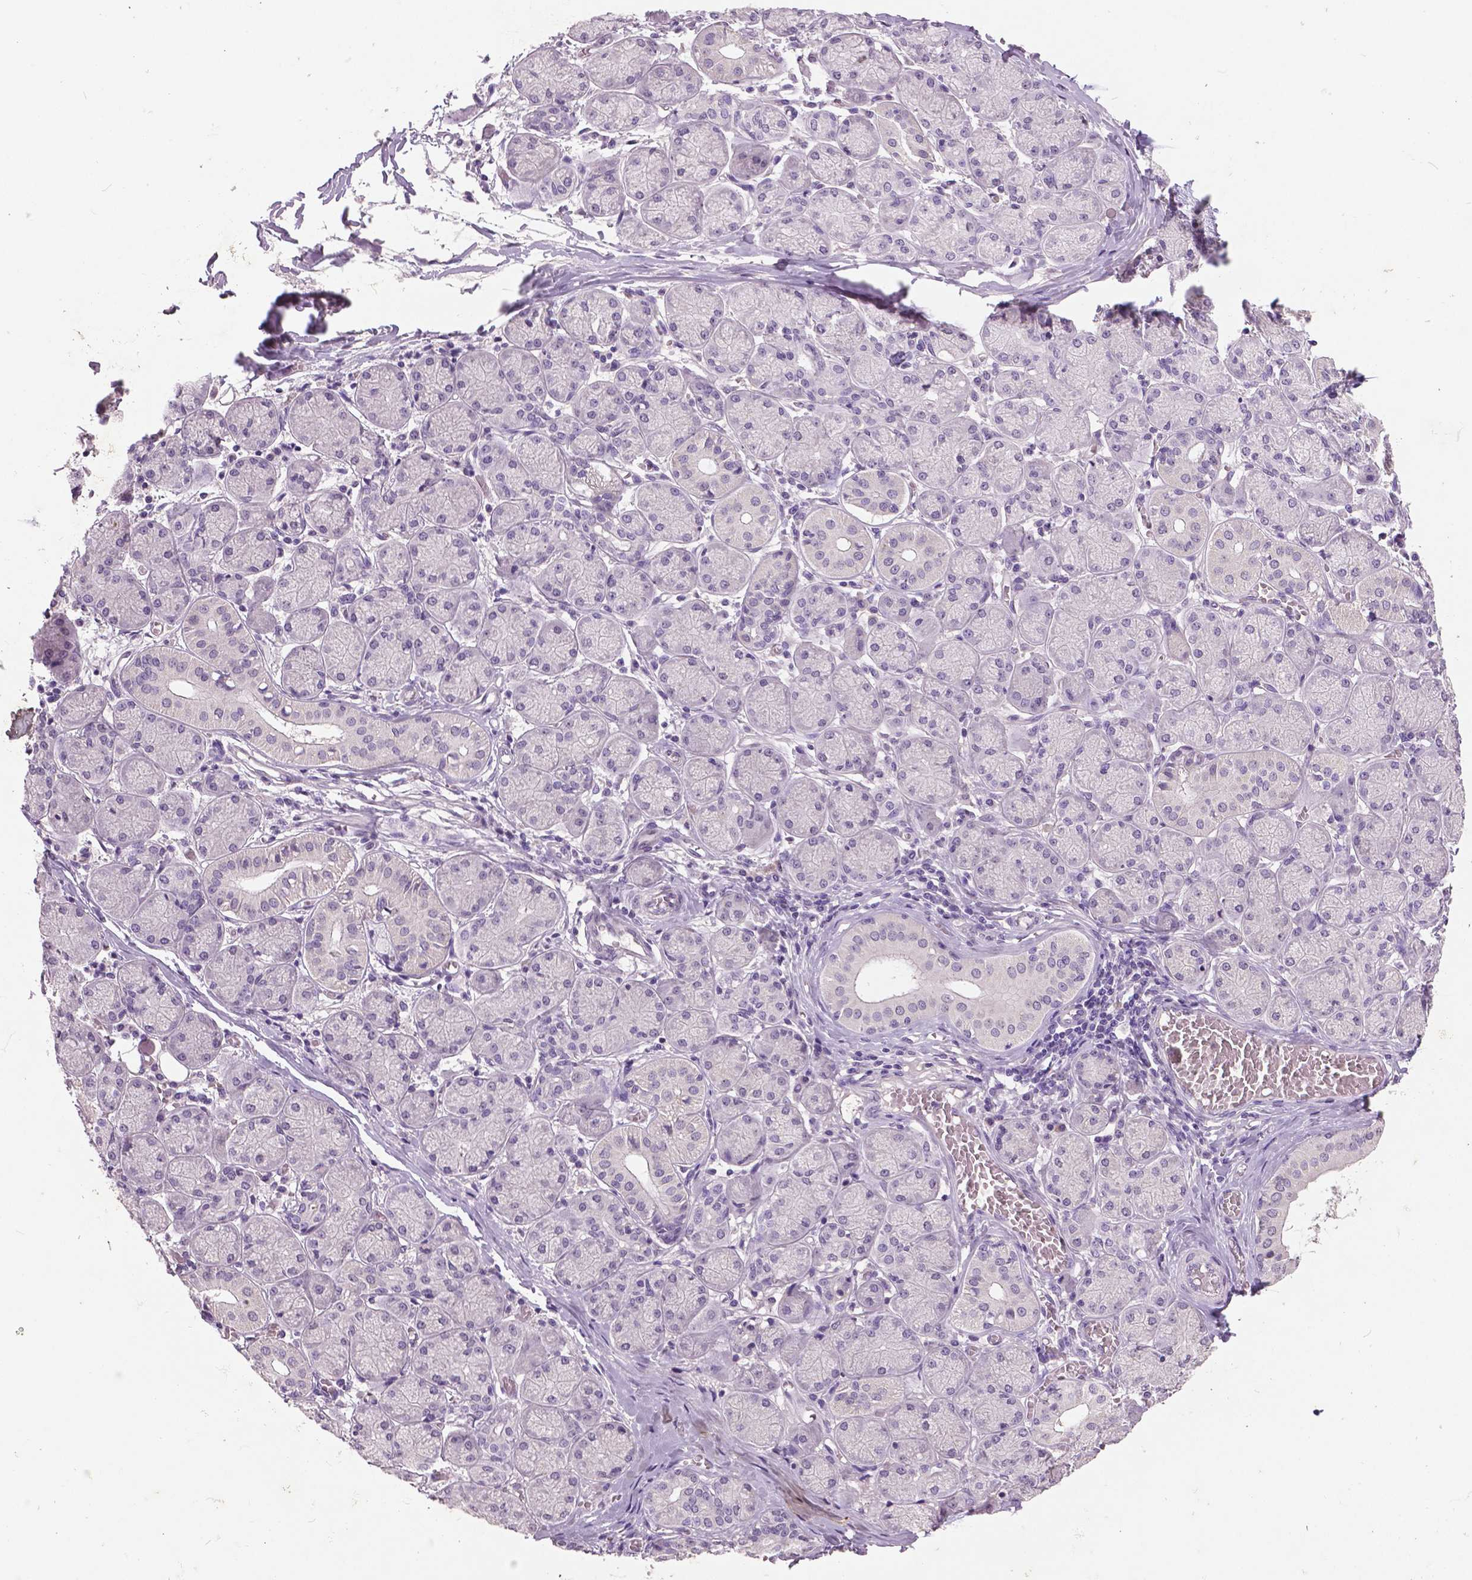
{"staining": {"intensity": "moderate", "quantity": "<25%", "location": "nuclear"}, "tissue": "salivary gland", "cell_type": "Glandular cells", "image_type": "normal", "snomed": [{"axis": "morphology", "description": "Normal tissue, NOS"}, {"axis": "topography", "description": "Salivary gland"}, {"axis": "topography", "description": "Peripheral nerve tissue"}], "caption": "The image demonstrates immunohistochemical staining of normal salivary gland. There is moderate nuclear positivity is present in approximately <25% of glandular cells.", "gene": "FOXA1", "patient": {"sex": "female", "age": 24}}